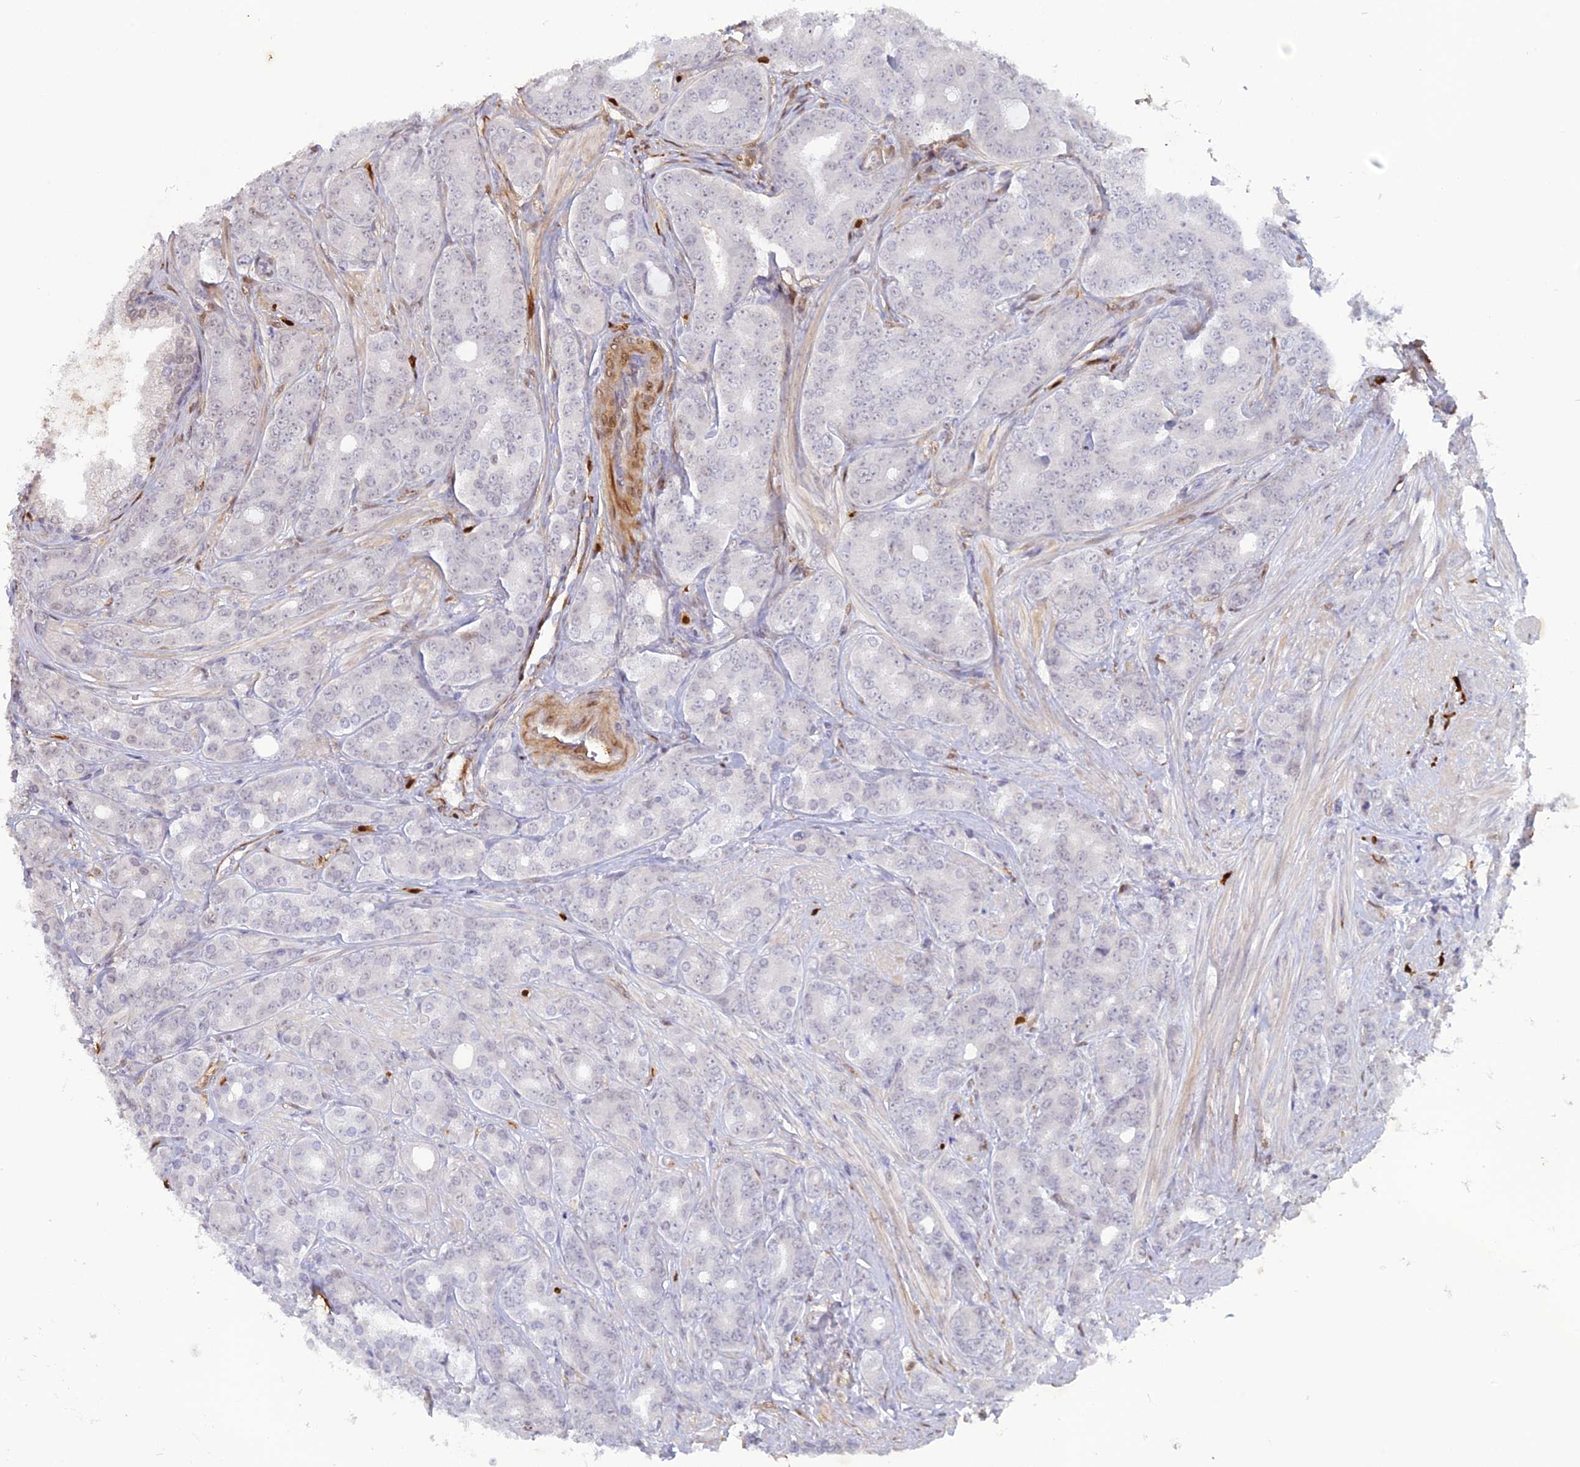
{"staining": {"intensity": "negative", "quantity": "none", "location": "none"}, "tissue": "prostate cancer", "cell_type": "Tumor cells", "image_type": "cancer", "snomed": [{"axis": "morphology", "description": "Adenocarcinoma, High grade"}, {"axis": "topography", "description": "Prostate"}], "caption": "High magnification brightfield microscopy of prostate cancer stained with DAB (3,3'-diaminobenzidine) (brown) and counterstained with hematoxylin (blue): tumor cells show no significant positivity.", "gene": "PGBD4", "patient": {"sex": "male", "age": 62}}